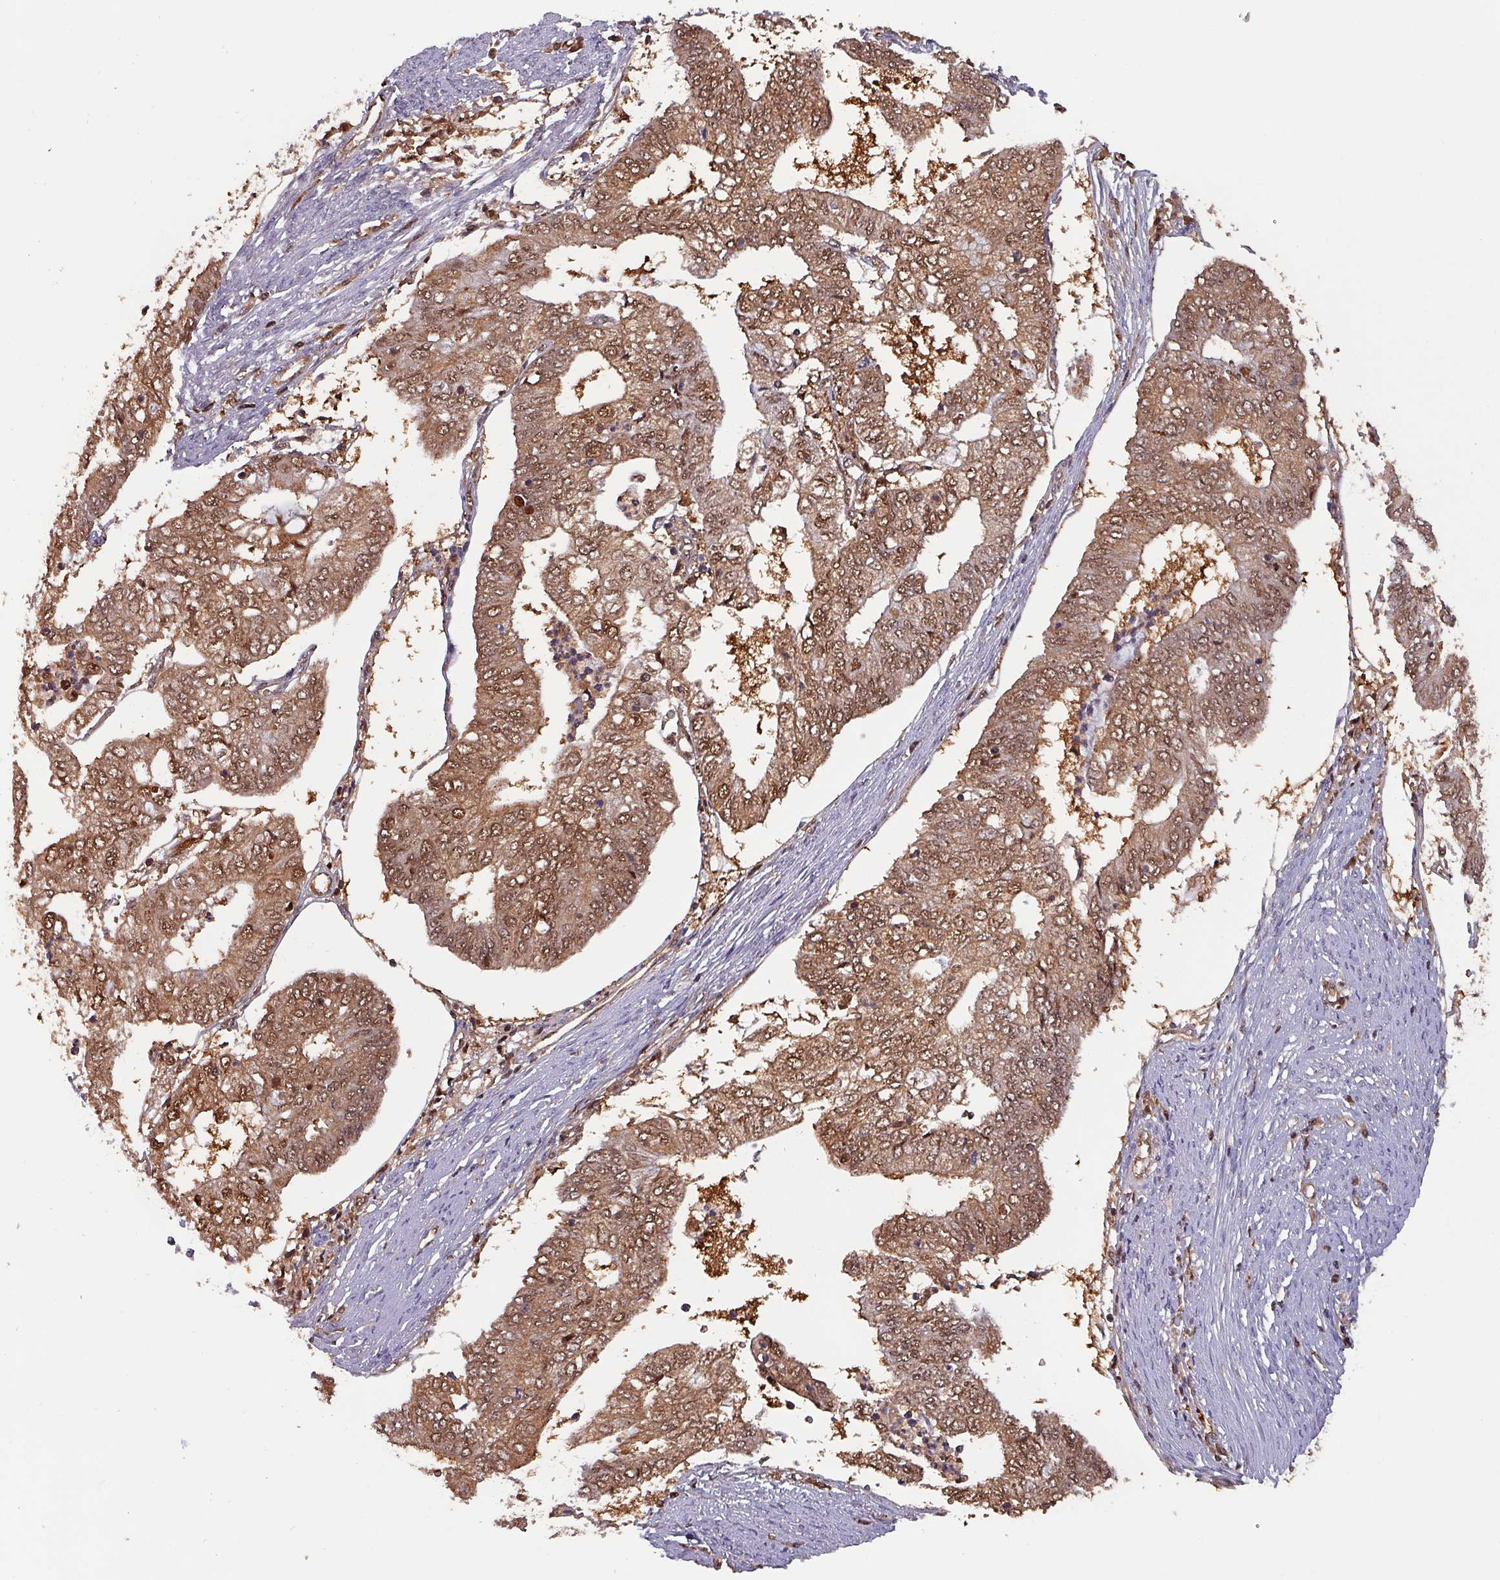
{"staining": {"intensity": "moderate", "quantity": ">75%", "location": "cytoplasmic/membranous,nuclear"}, "tissue": "endometrial cancer", "cell_type": "Tumor cells", "image_type": "cancer", "snomed": [{"axis": "morphology", "description": "Adenocarcinoma, NOS"}, {"axis": "topography", "description": "Endometrium"}], "caption": "Adenocarcinoma (endometrial) stained for a protein shows moderate cytoplasmic/membranous and nuclear positivity in tumor cells.", "gene": "PSMB8", "patient": {"sex": "female", "age": 68}}